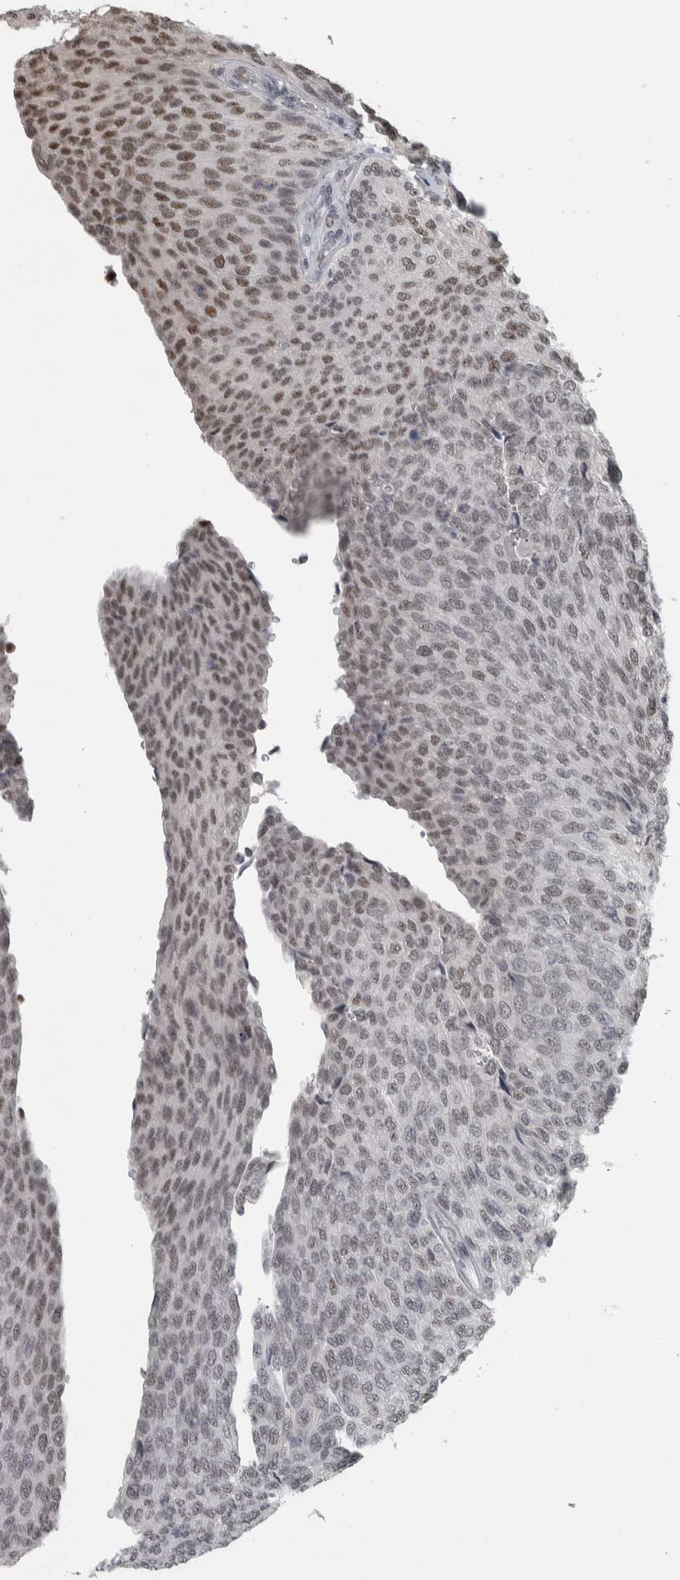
{"staining": {"intensity": "moderate", "quantity": "25%-75%", "location": "nuclear"}, "tissue": "urothelial cancer", "cell_type": "Tumor cells", "image_type": "cancer", "snomed": [{"axis": "morphology", "description": "Urothelial carcinoma, Low grade"}, {"axis": "topography", "description": "Urinary bladder"}], "caption": "Urothelial cancer stained with a brown dye displays moderate nuclear positive positivity in about 25%-75% of tumor cells.", "gene": "DDX42", "patient": {"sex": "female", "age": 79}}